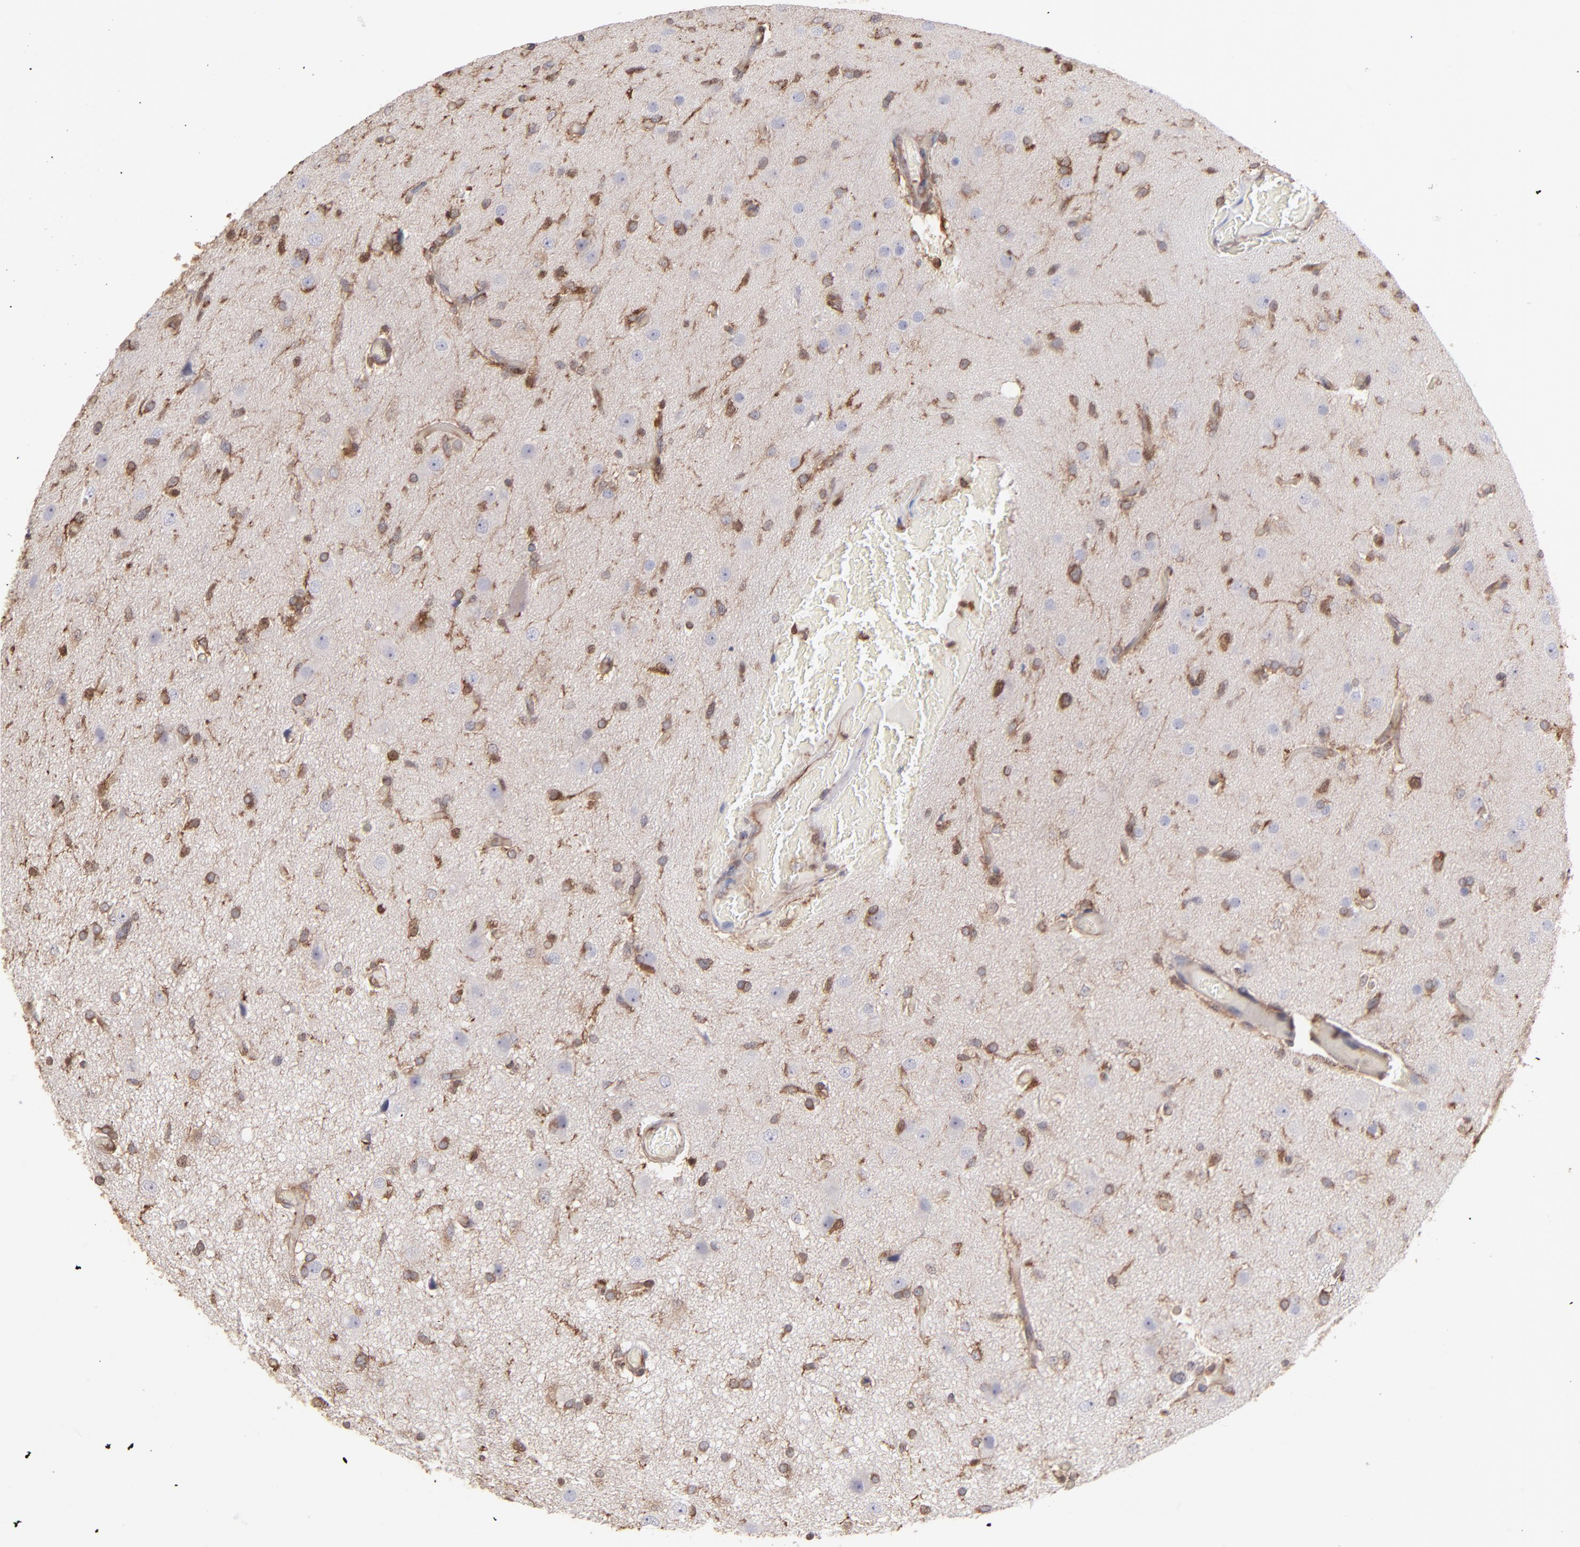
{"staining": {"intensity": "moderate", "quantity": "25%-75%", "location": "cytoplasmic/membranous"}, "tissue": "glioma", "cell_type": "Tumor cells", "image_type": "cancer", "snomed": [{"axis": "morphology", "description": "Glioma, malignant, High grade"}, {"axis": "topography", "description": "Brain"}], "caption": "Malignant glioma (high-grade) tissue displays moderate cytoplasmic/membranous positivity in approximately 25%-75% of tumor cells, visualized by immunohistochemistry.", "gene": "MAPRE1", "patient": {"sex": "male", "age": 33}}